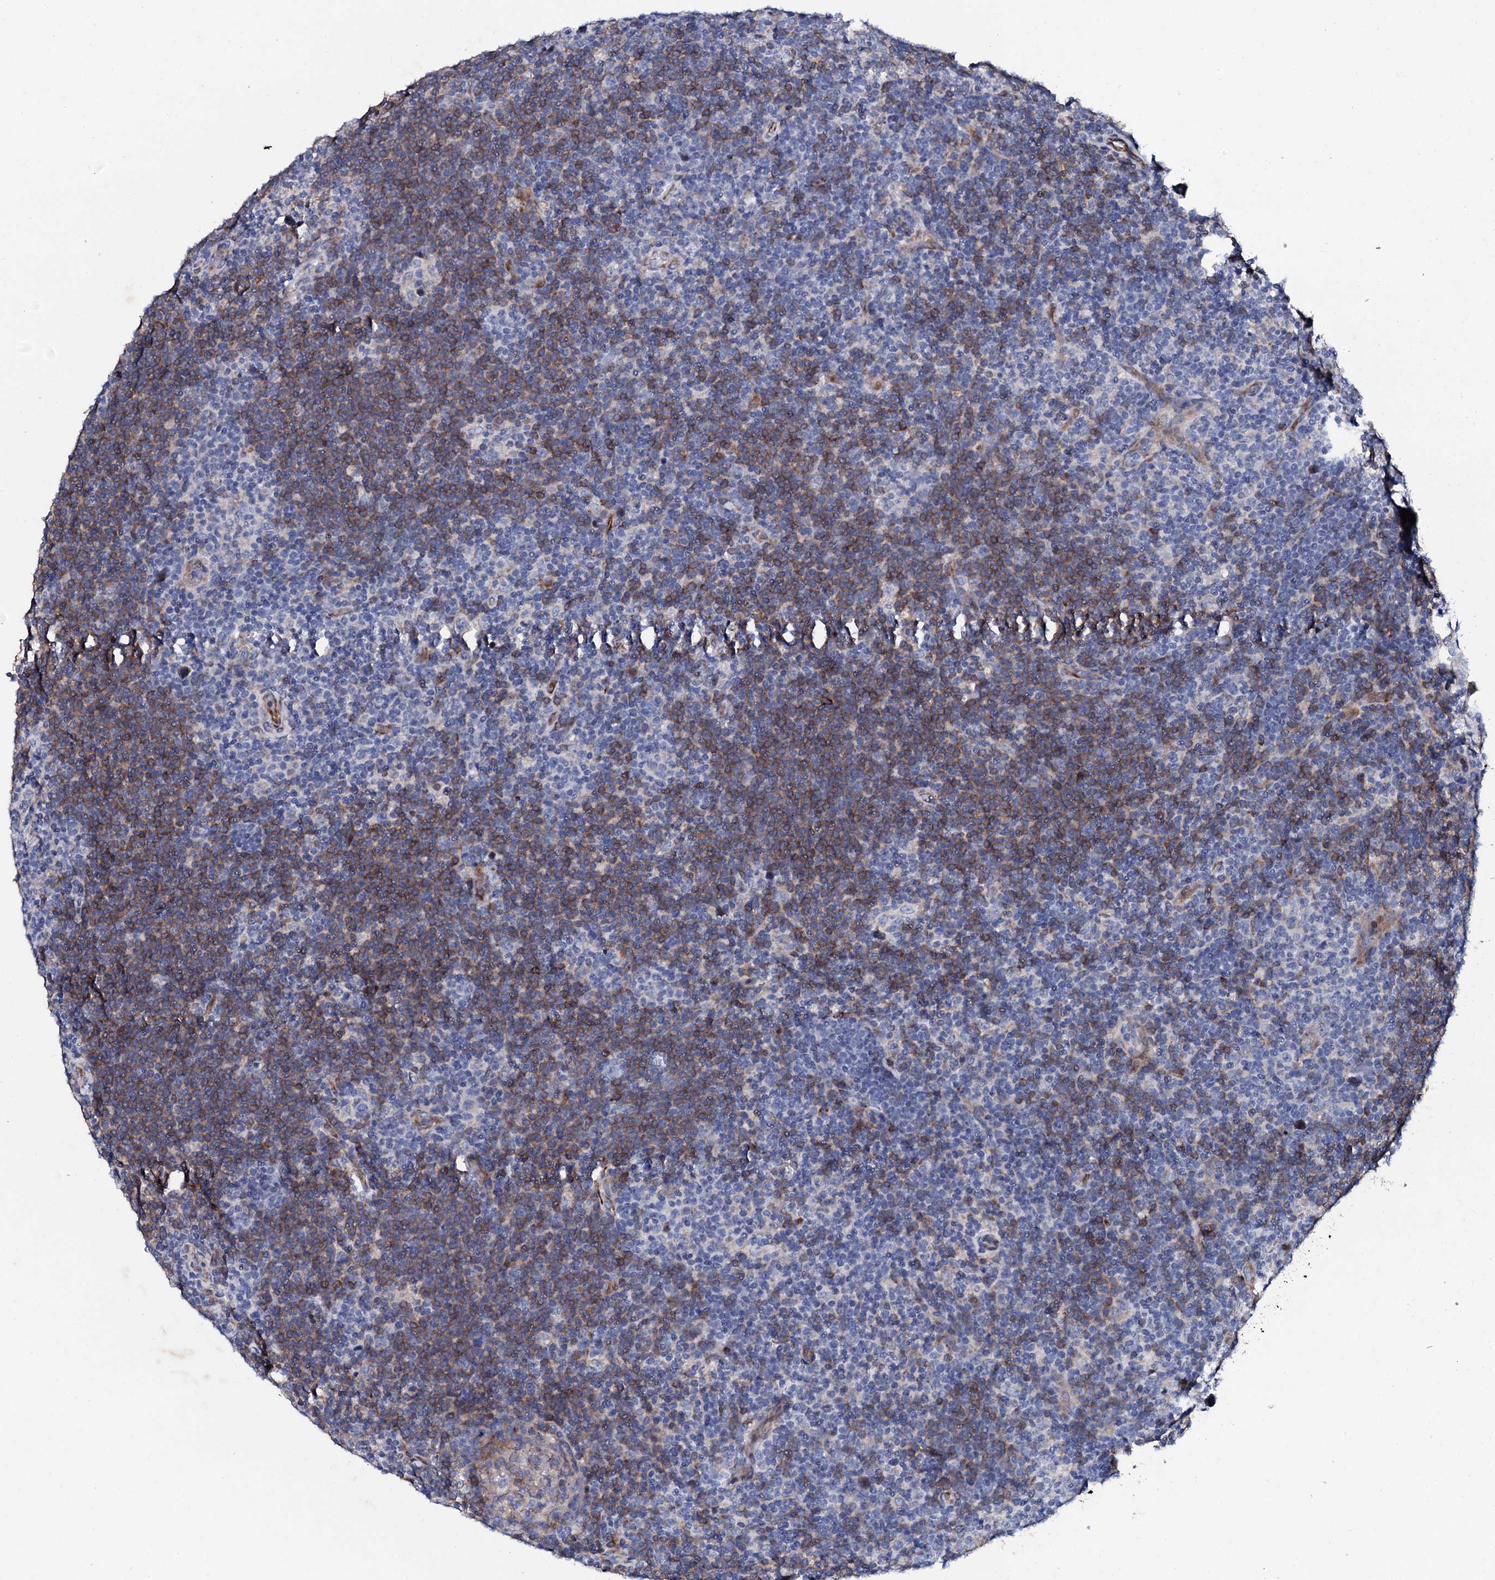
{"staining": {"intensity": "negative", "quantity": "none", "location": "none"}, "tissue": "lymphoma", "cell_type": "Tumor cells", "image_type": "cancer", "snomed": [{"axis": "morphology", "description": "Hodgkin's disease, NOS"}, {"axis": "topography", "description": "Lymph node"}], "caption": "Human Hodgkin's disease stained for a protein using immunohistochemistry (IHC) exhibits no expression in tumor cells.", "gene": "DBX1", "patient": {"sex": "female", "age": 57}}